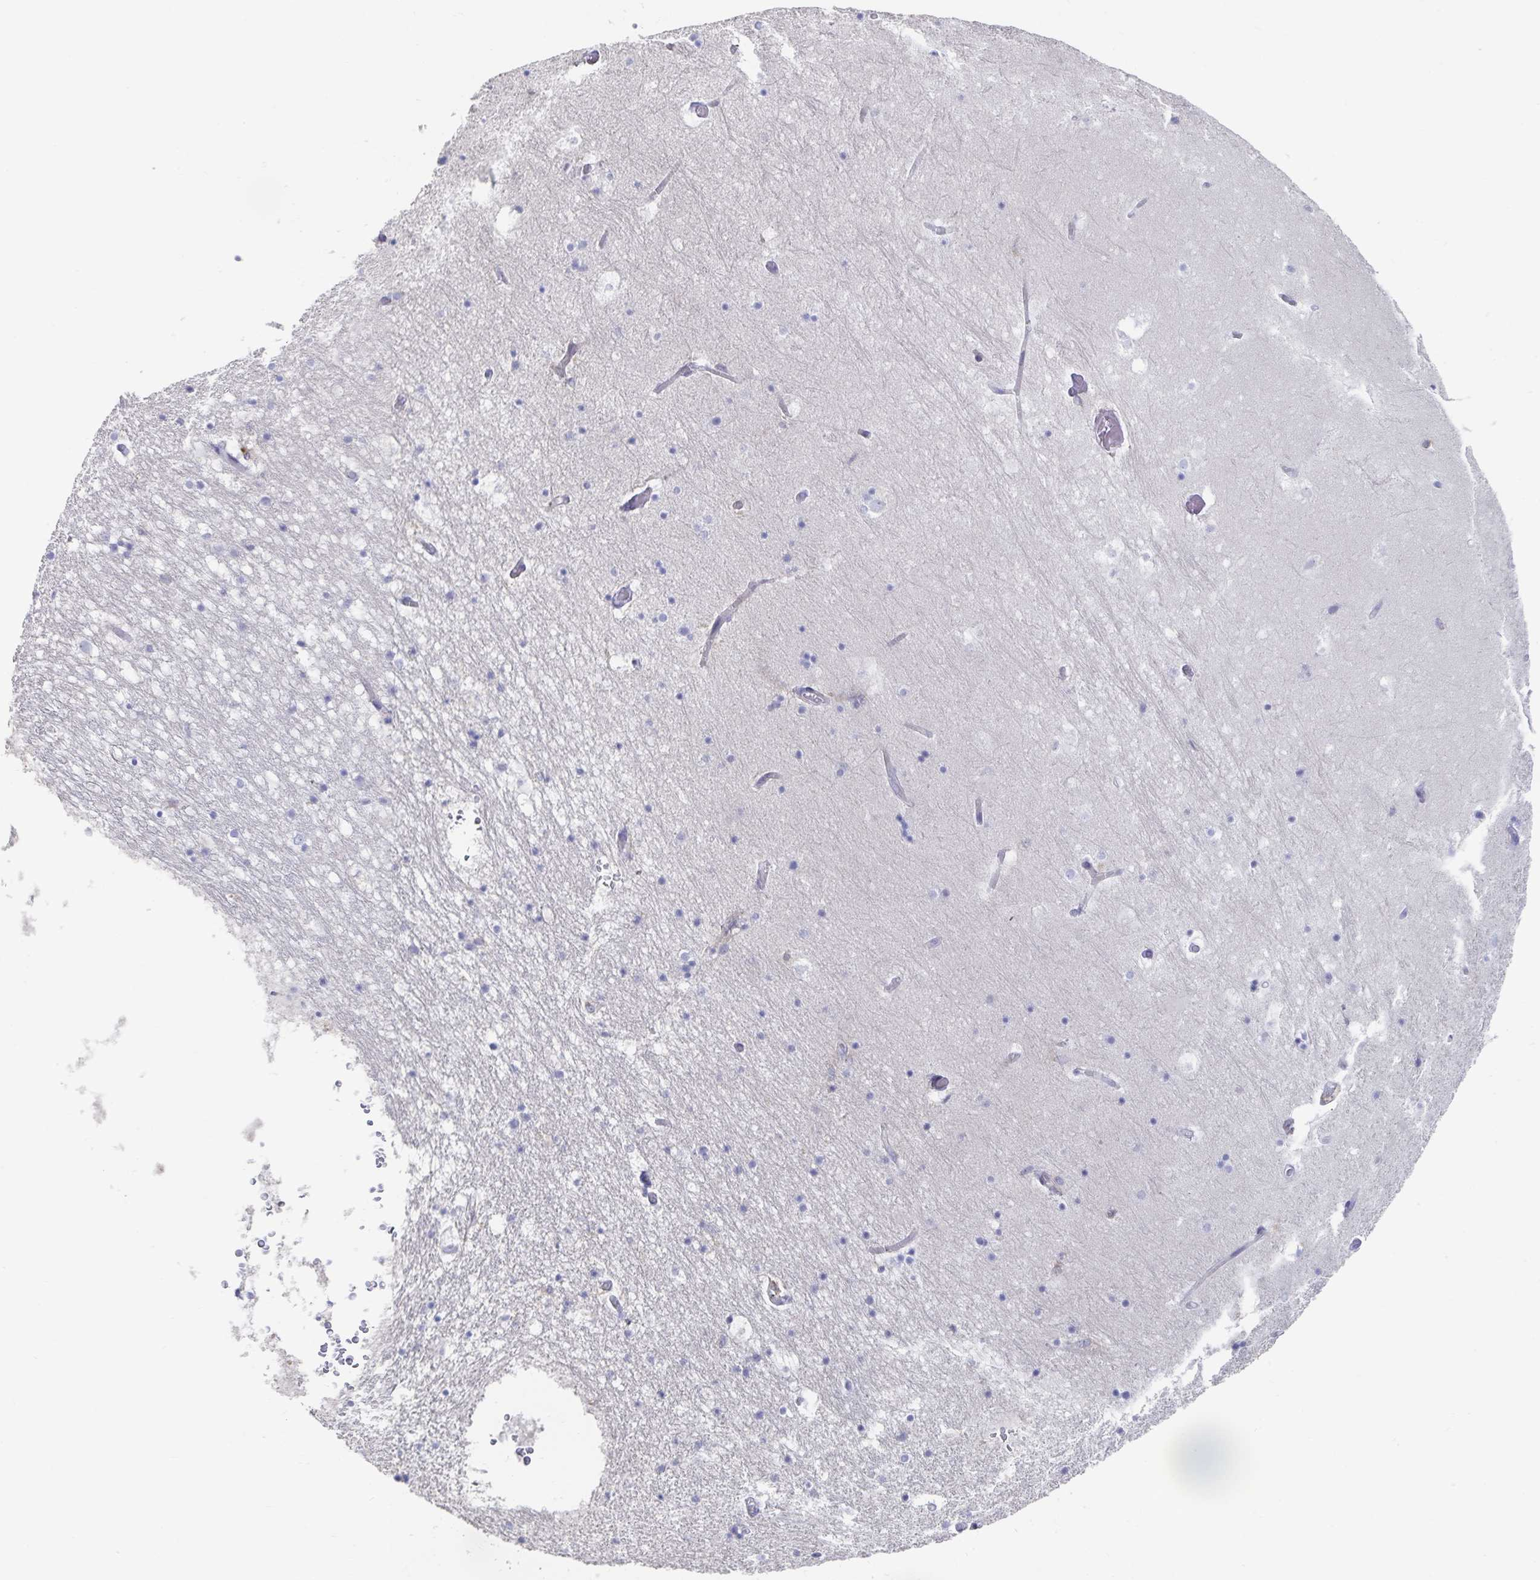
{"staining": {"intensity": "negative", "quantity": "none", "location": "none"}, "tissue": "hippocampus", "cell_type": "Glial cells", "image_type": "normal", "snomed": [{"axis": "morphology", "description": "Normal tissue, NOS"}, {"axis": "topography", "description": "Hippocampus"}], "caption": "Human hippocampus stained for a protein using immunohistochemistry (IHC) exhibits no positivity in glial cells.", "gene": "PIK3CD", "patient": {"sex": "female", "age": 52}}